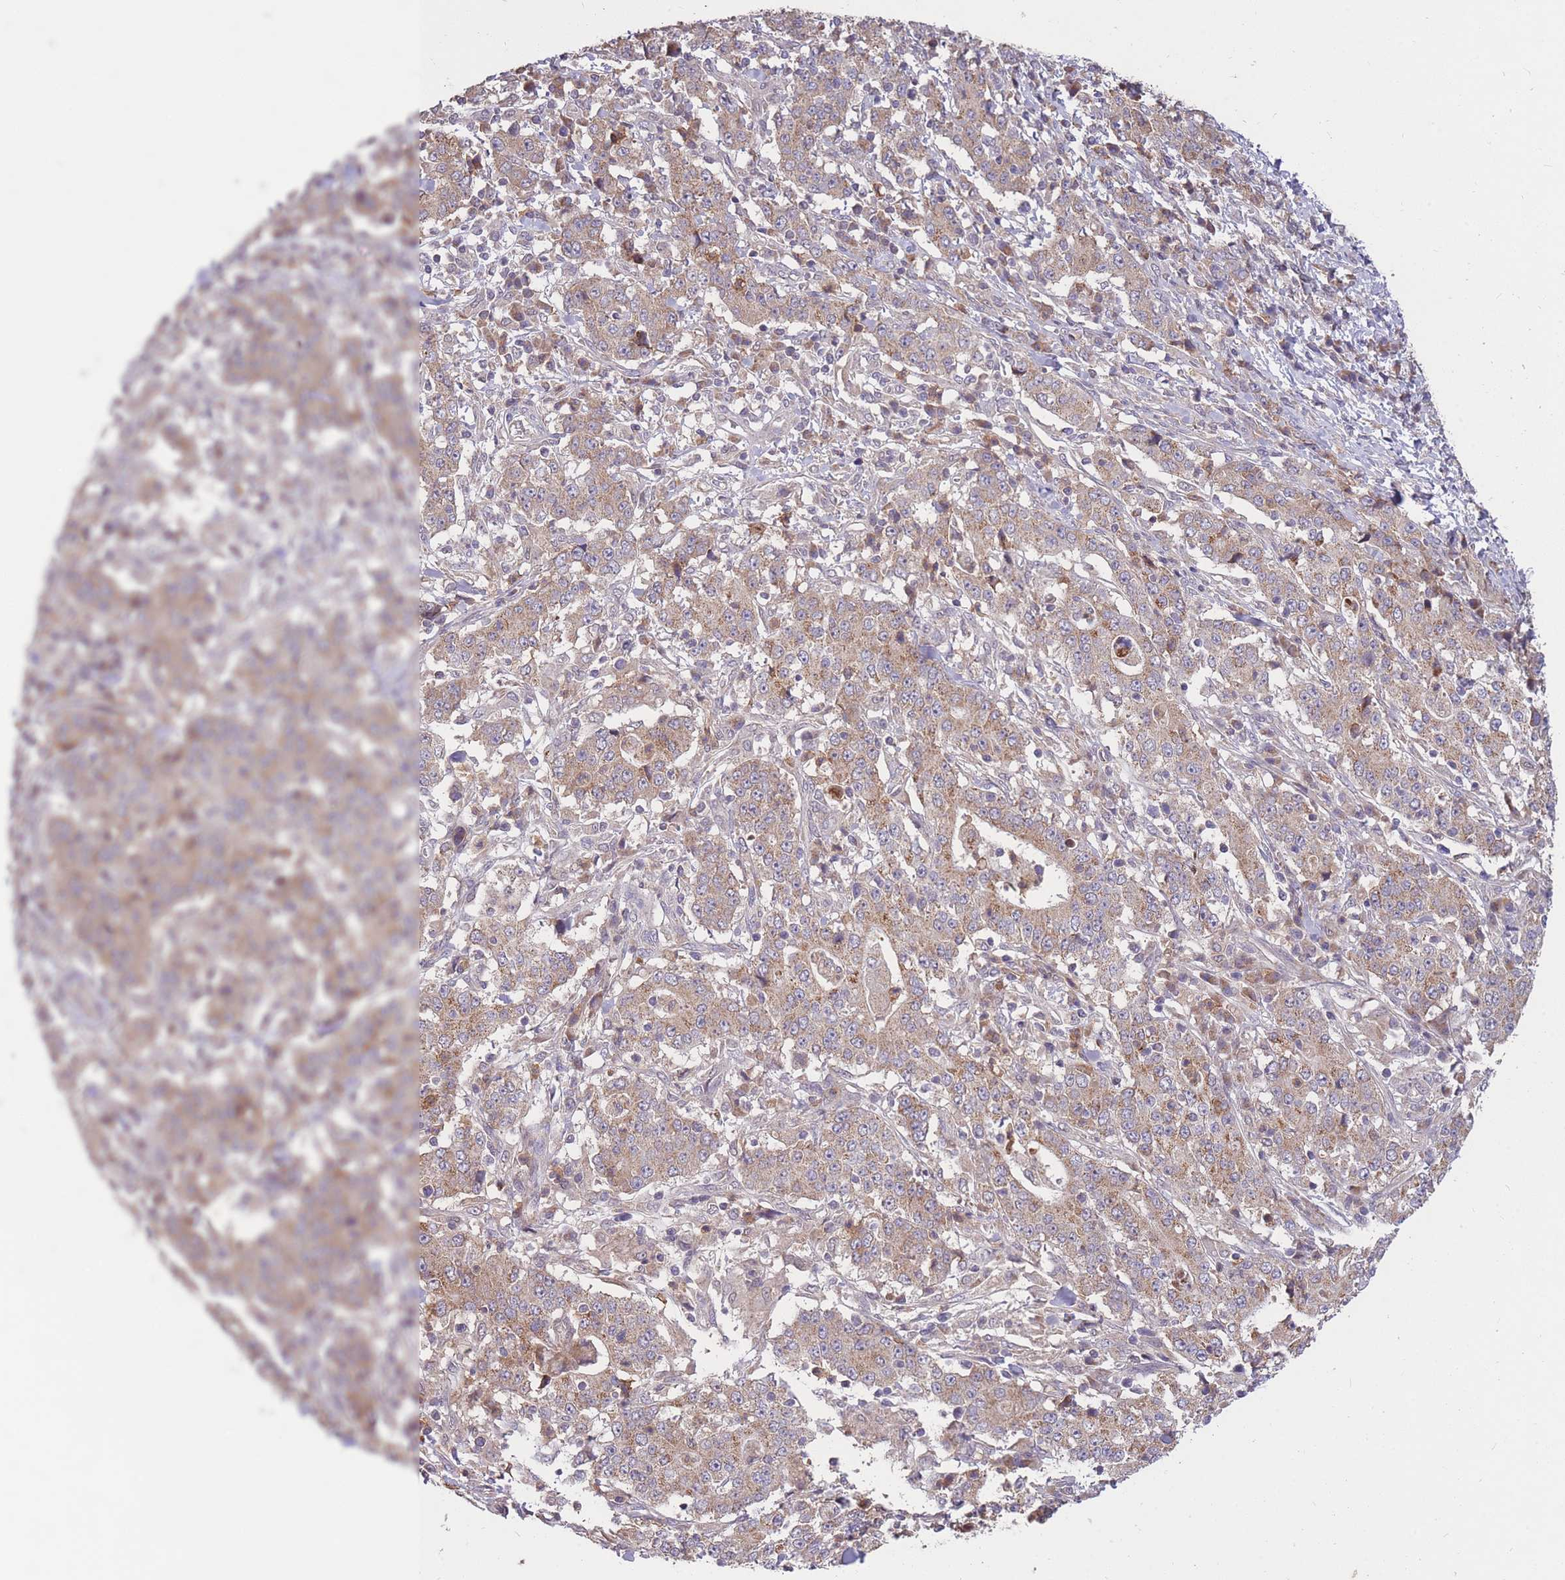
{"staining": {"intensity": "moderate", "quantity": ">75%", "location": "cytoplasmic/membranous"}, "tissue": "stomach cancer", "cell_type": "Tumor cells", "image_type": "cancer", "snomed": [{"axis": "morphology", "description": "Normal tissue, NOS"}, {"axis": "morphology", "description": "Adenocarcinoma, NOS"}, {"axis": "topography", "description": "Stomach, upper"}, {"axis": "topography", "description": "Stomach"}], "caption": "Brown immunohistochemical staining in stomach adenocarcinoma reveals moderate cytoplasmic/membranous positivity in approximately >75% of tumor cells. Using DAB (3,3'-diaminobenzidine) (brown) and hematoxylin (blue) stains, captured at high magnification using brightfield microscopy.", "gene": "IGF2BP2", "patient": {"sex": "male", "age": 59}}